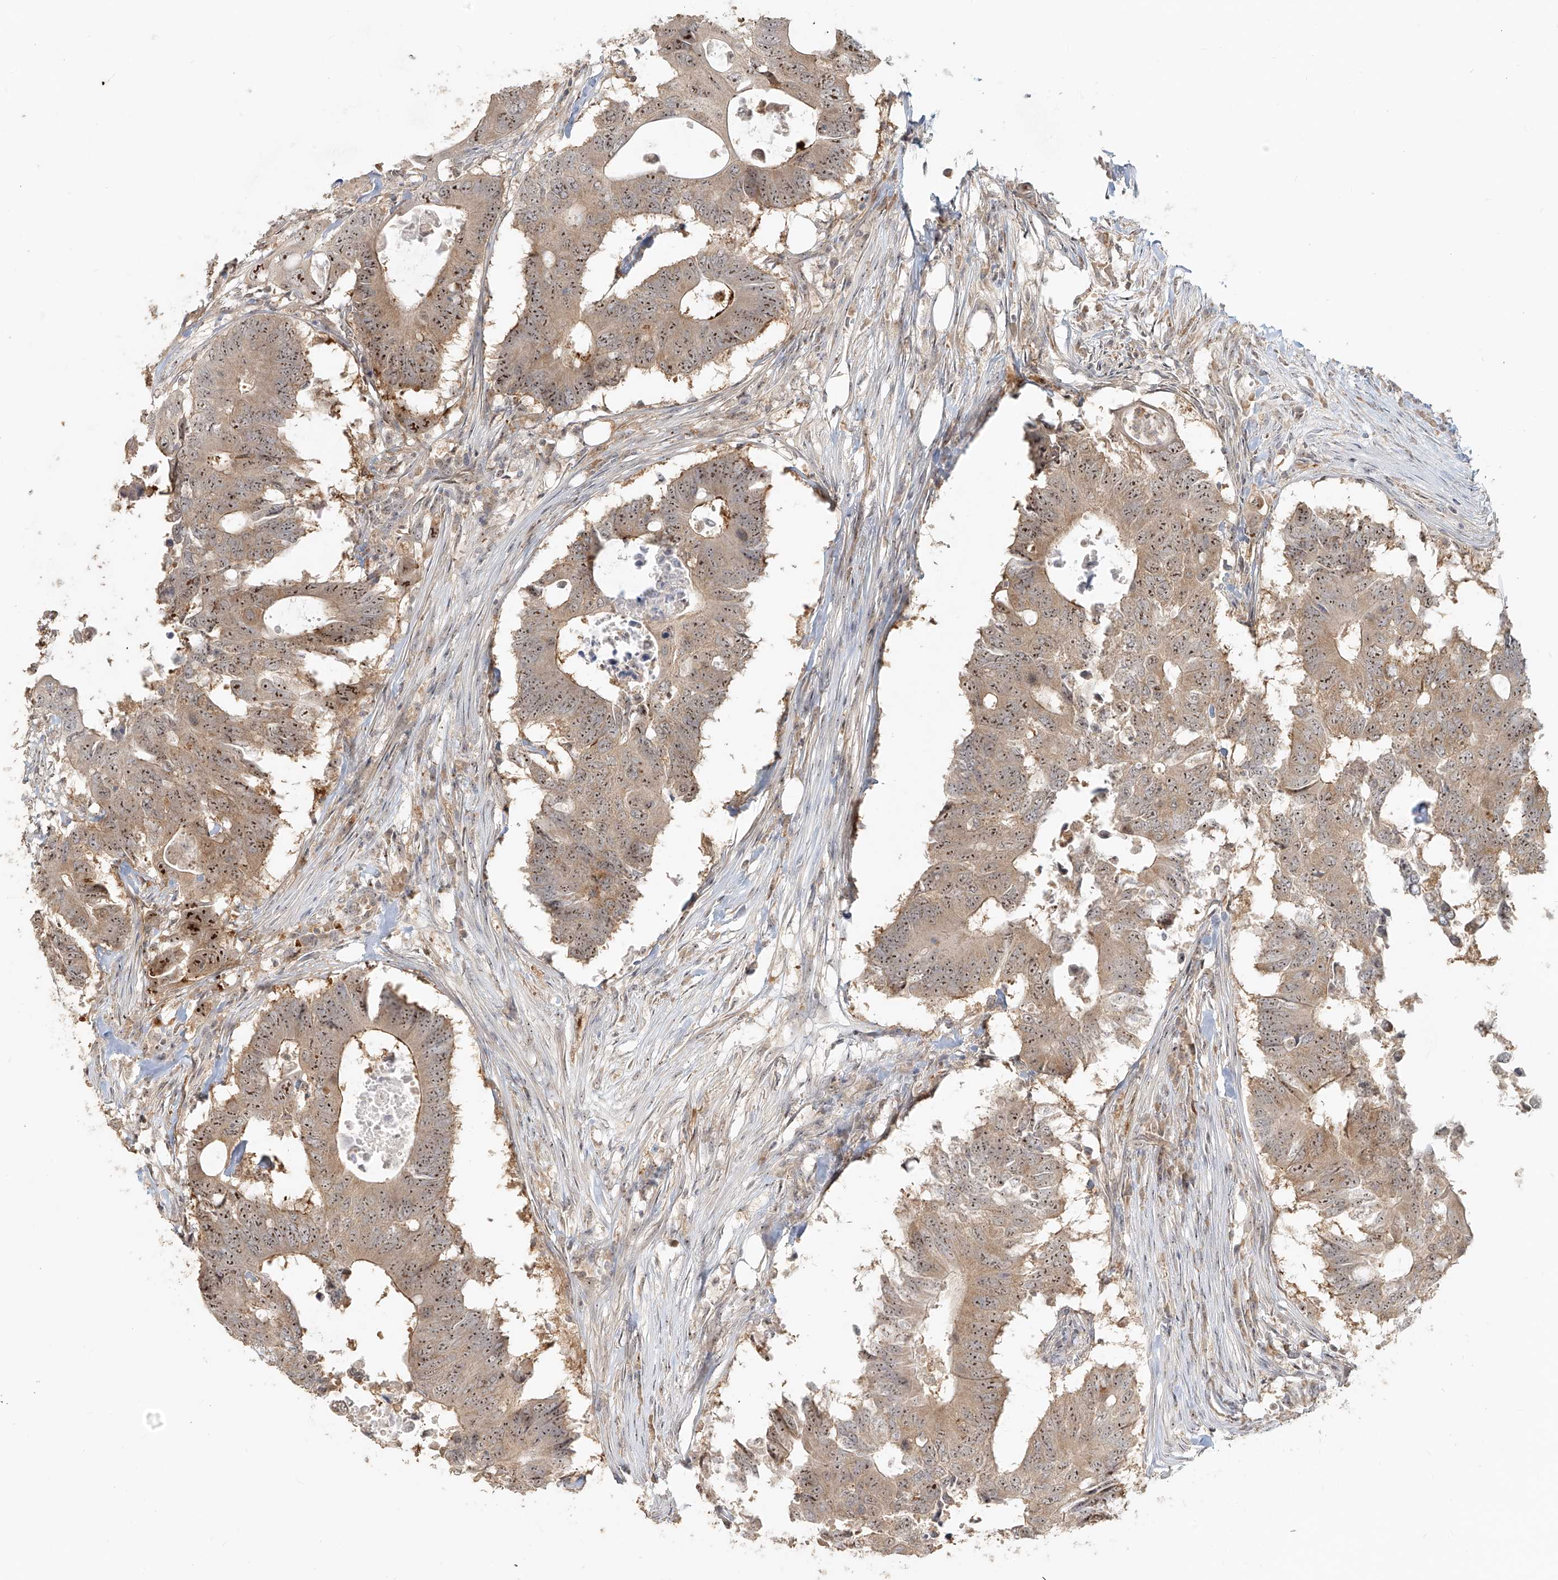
{"staining": {"intensity": "moderate", "quantity": ">75%", "location": "cytoplasmic/membranous,nuclear"}, "tissue": "colorectal cancer", "cell_type": "Tumor cells", "image_type": "cancer", "snomed": [{"axis": "morphology", "description": "Adenocarcinoma, NOS"}, {"axis": "topography", "description": "Colon"}], "caption": "Protein positivity by immunohistochemistry (IHC) demonstrates moderate cytoplasmic/membranous and nuclear positivity in about >75% of tumor cells in colorectal cancer.", "gene": "BYSL", "patient": {"sex": "male", "age": 71}}